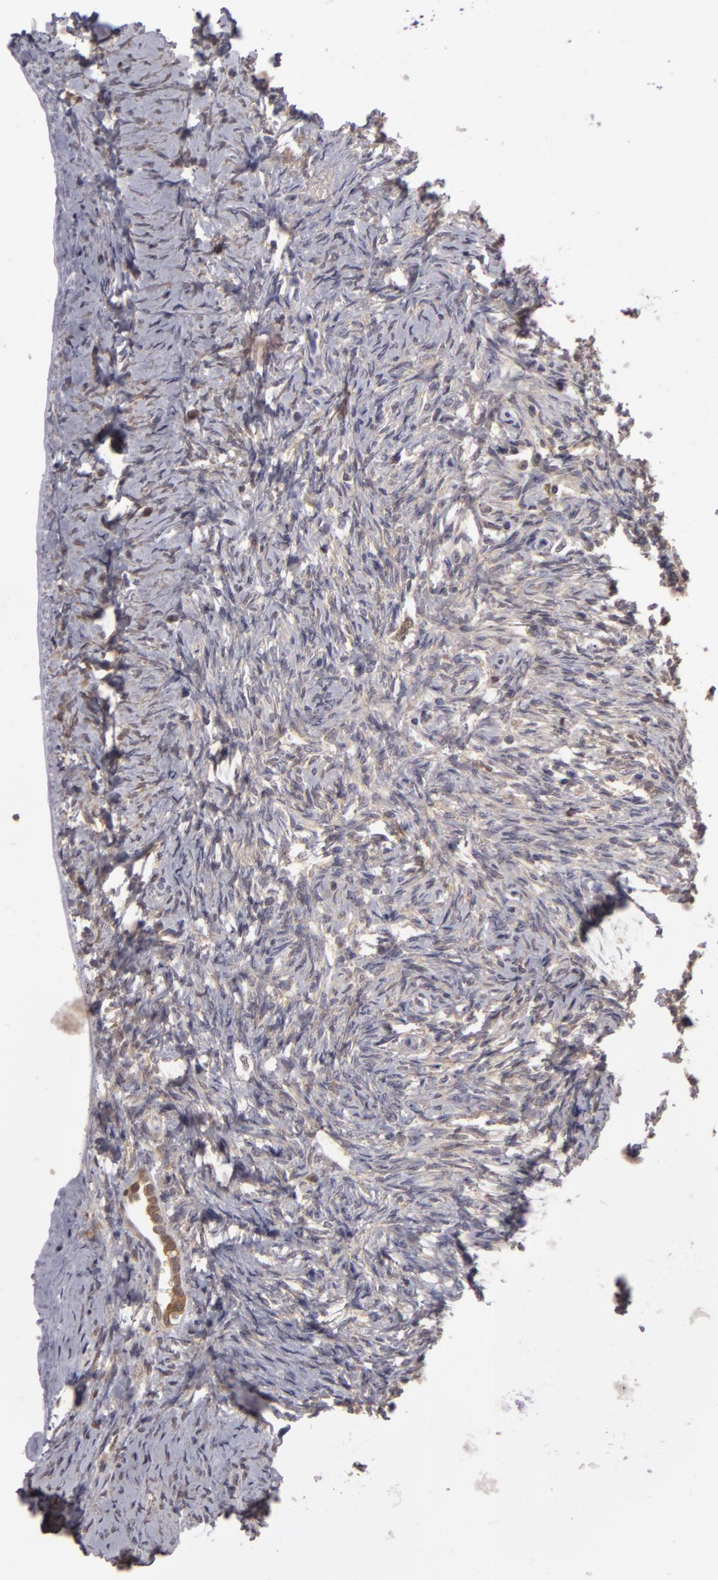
{"staining": {"intensity": "negative", "quantity": "none", "location": "none"}, "tissue": "ovary", "cell_type": "Ovarian stroma cells", "image_type": "normal", "snomed": [{"axis": "morphology", "description": "Normal tissue, NOS"}, {"axis": "topography", "description": "Ovary"}], "caption": "Immunohistochemistry (IHC) photomicrograph of unremarkable ovary: ovary stained with DAB exhibits no significant protein positivity in ovarian stroma cells. The staining was performed using DAB (3,3'-diaminobenzidine) to visualize the protein expression in brown, while the nuclei were stained in blue with hematoxylin (Magnification: 20x).", "gene": "GNPDA1", "patient": {"sex": "female", "age": 53}}